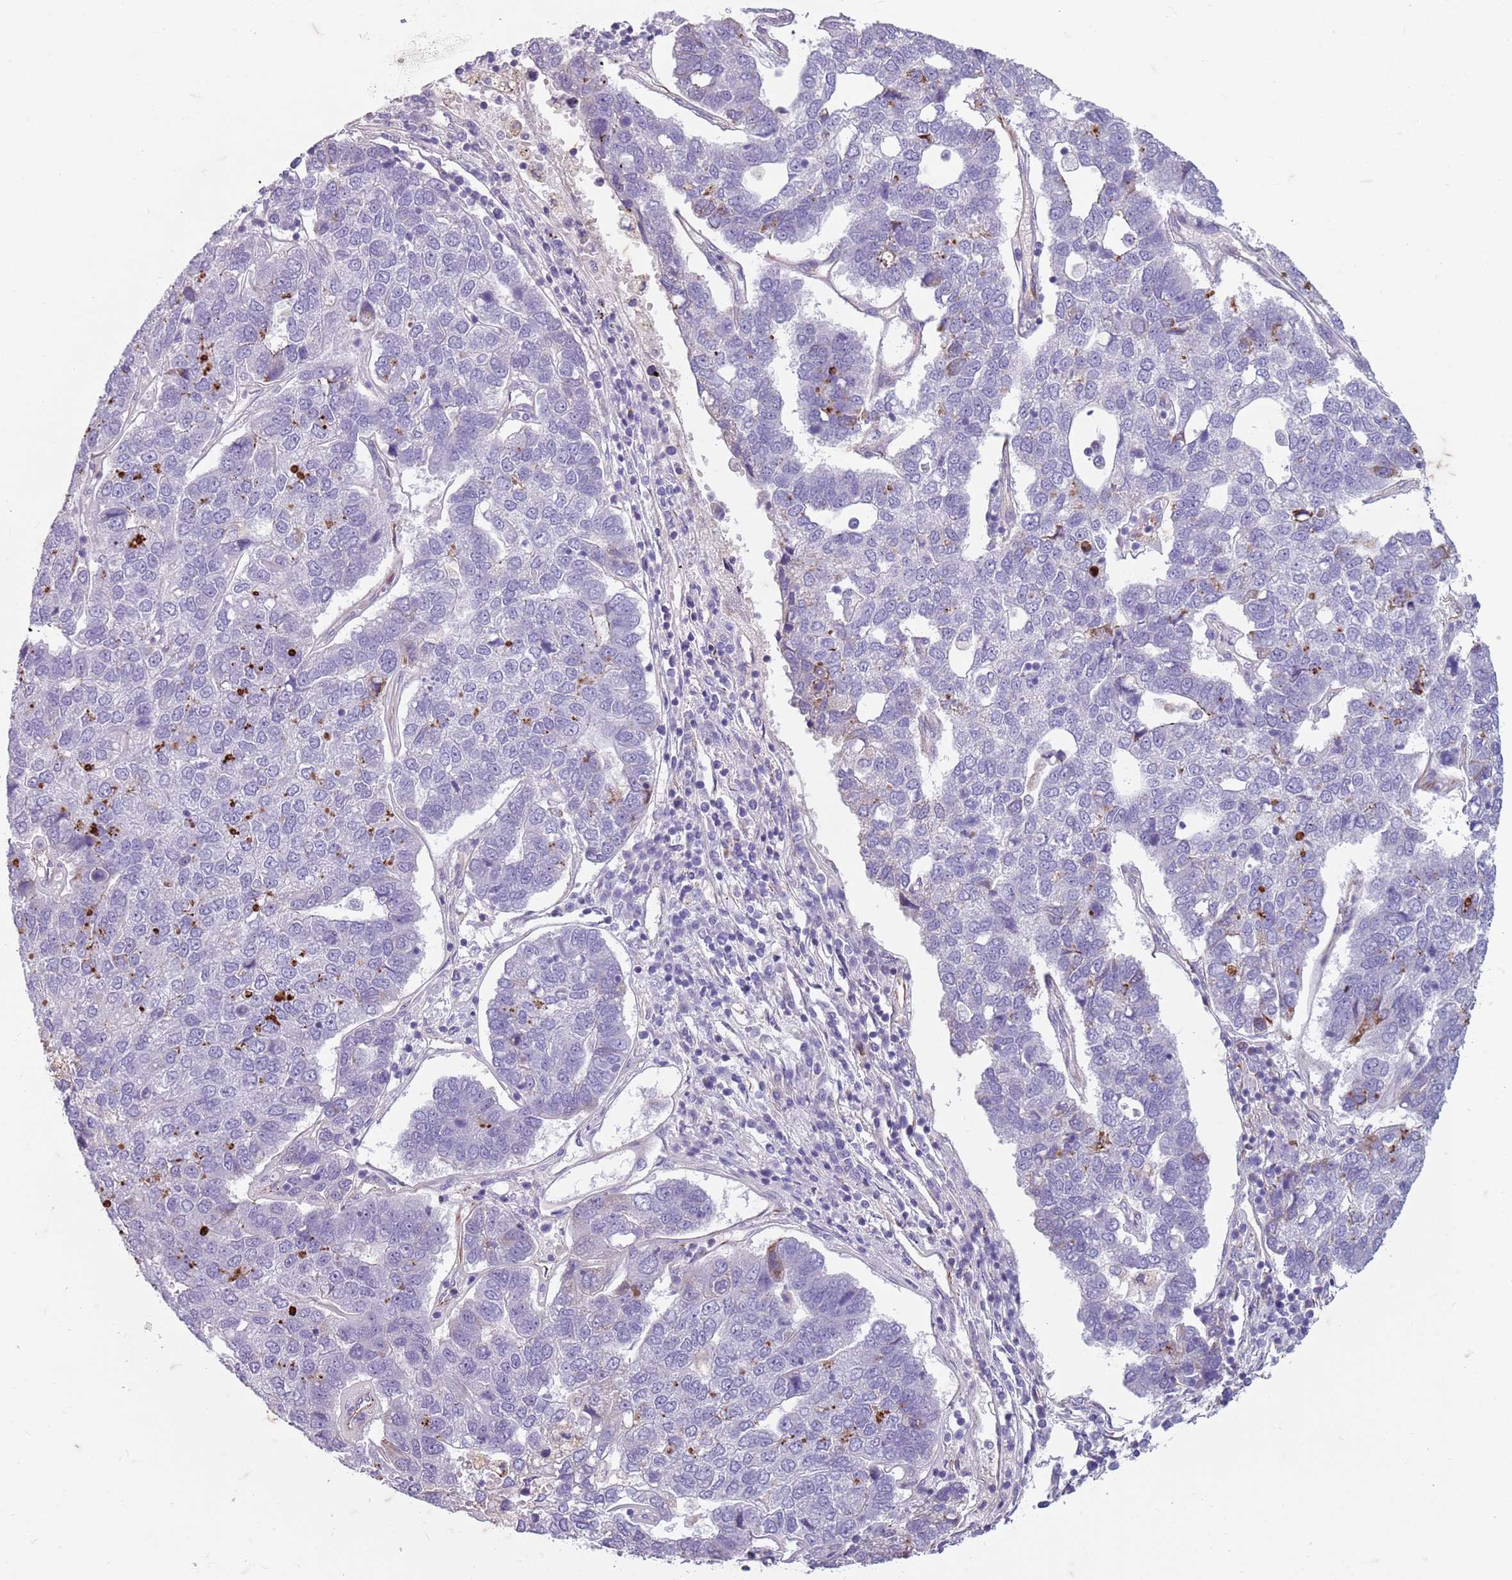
{"staining": {"intensity": "negative", "quantity": "none", "location": "none"}, "tissue": "pancreatic cancer", "cell_type": "Tumor cells", "image_type": "cancer", "snomed": [{"axis": "morphology", "description": "Adenocarcinoma, NOS"}, {"axis": "topography", "description": "Pancreas"}], "caption": "Pancreatic adenocarcinoma stained for a protein using immunohistochemistry shows no expression tumor cells.", "gene": "TAS2R38", "patient": {"sex": "female", "age": 61}}